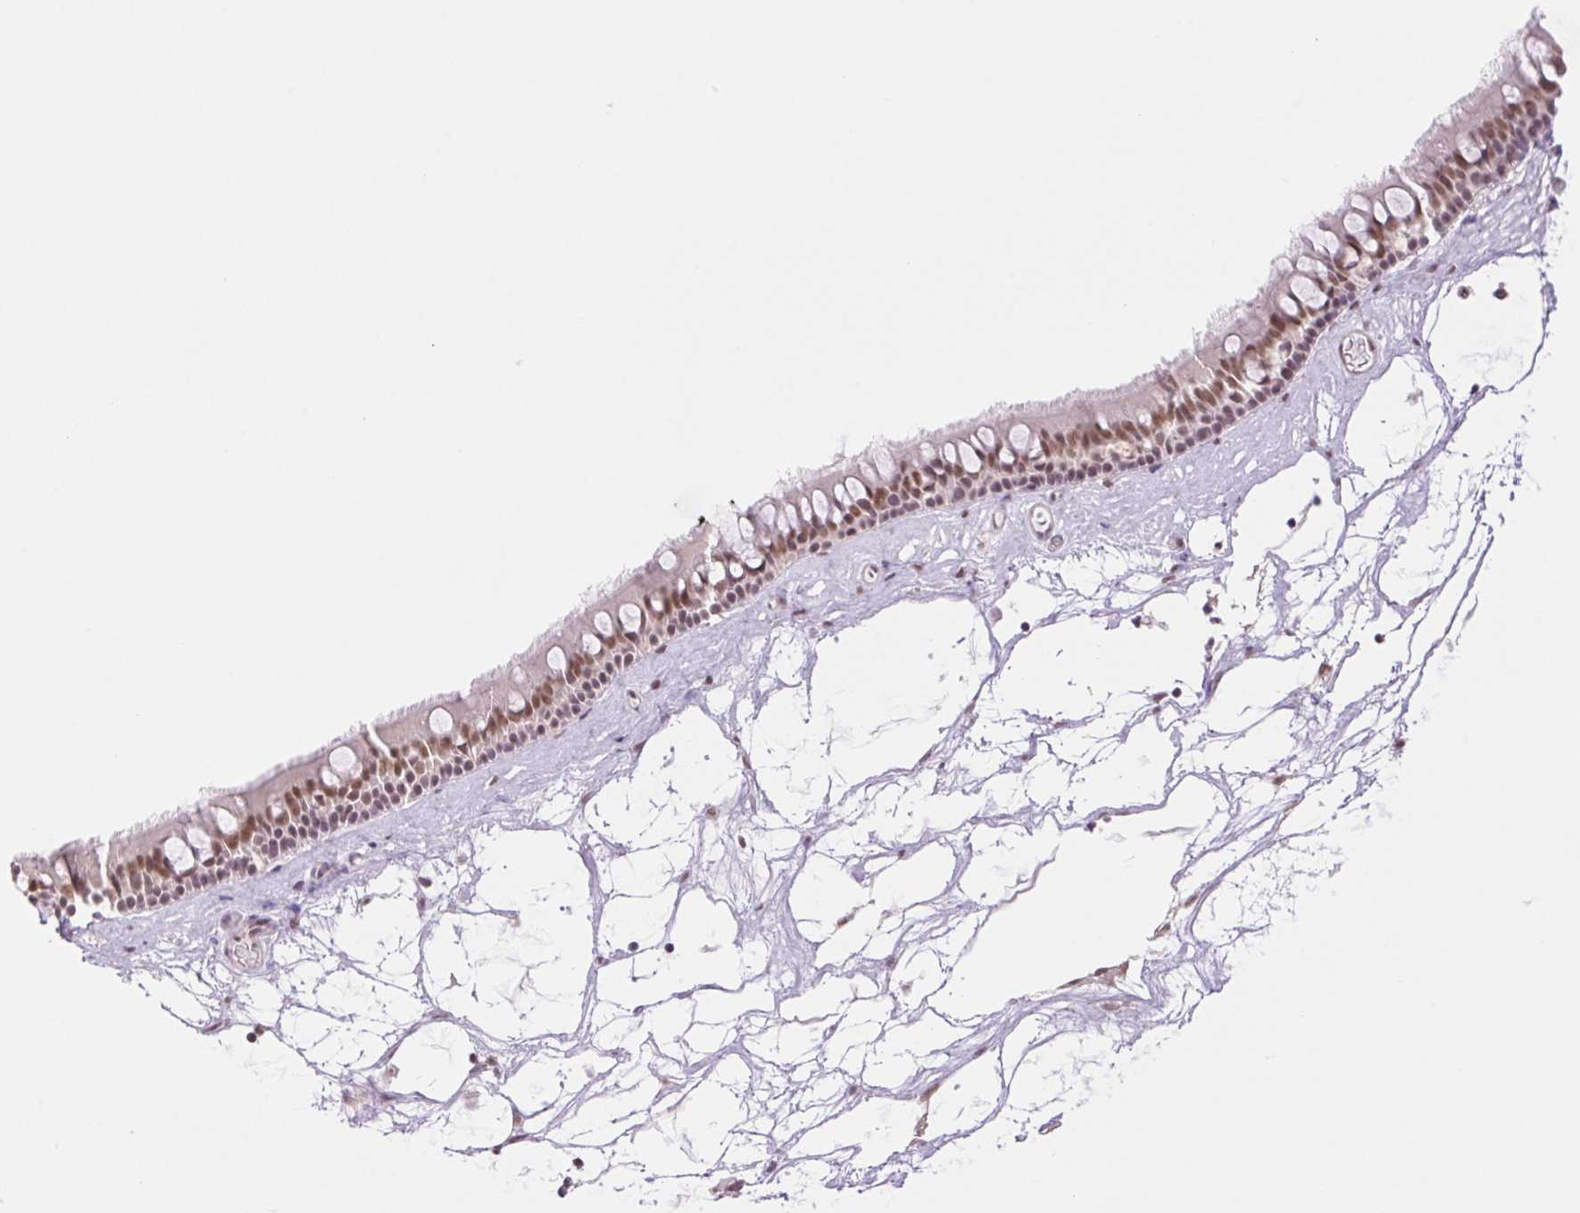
{"staining": {"intensity": "moderate", "quantity": ">75%", "location": "nuclear"}, "tissue": "nasopharynx", "cell_type": "Respiratory epithelial cells", "image_type": "normal", "snomed": [{"axis": "morphology", "description": "Normal tissue, NOS"}, {"axis": "topography", "description": "Nasopharynx"}], "caption": "Nasopharynx stained with immunohistochemistry (IHC) displays moderate nuclear expression in about >75% of respiratory epithelial cells.", "gene": "RPRD1B", "patient": {"sex": "male", "age": 68}}